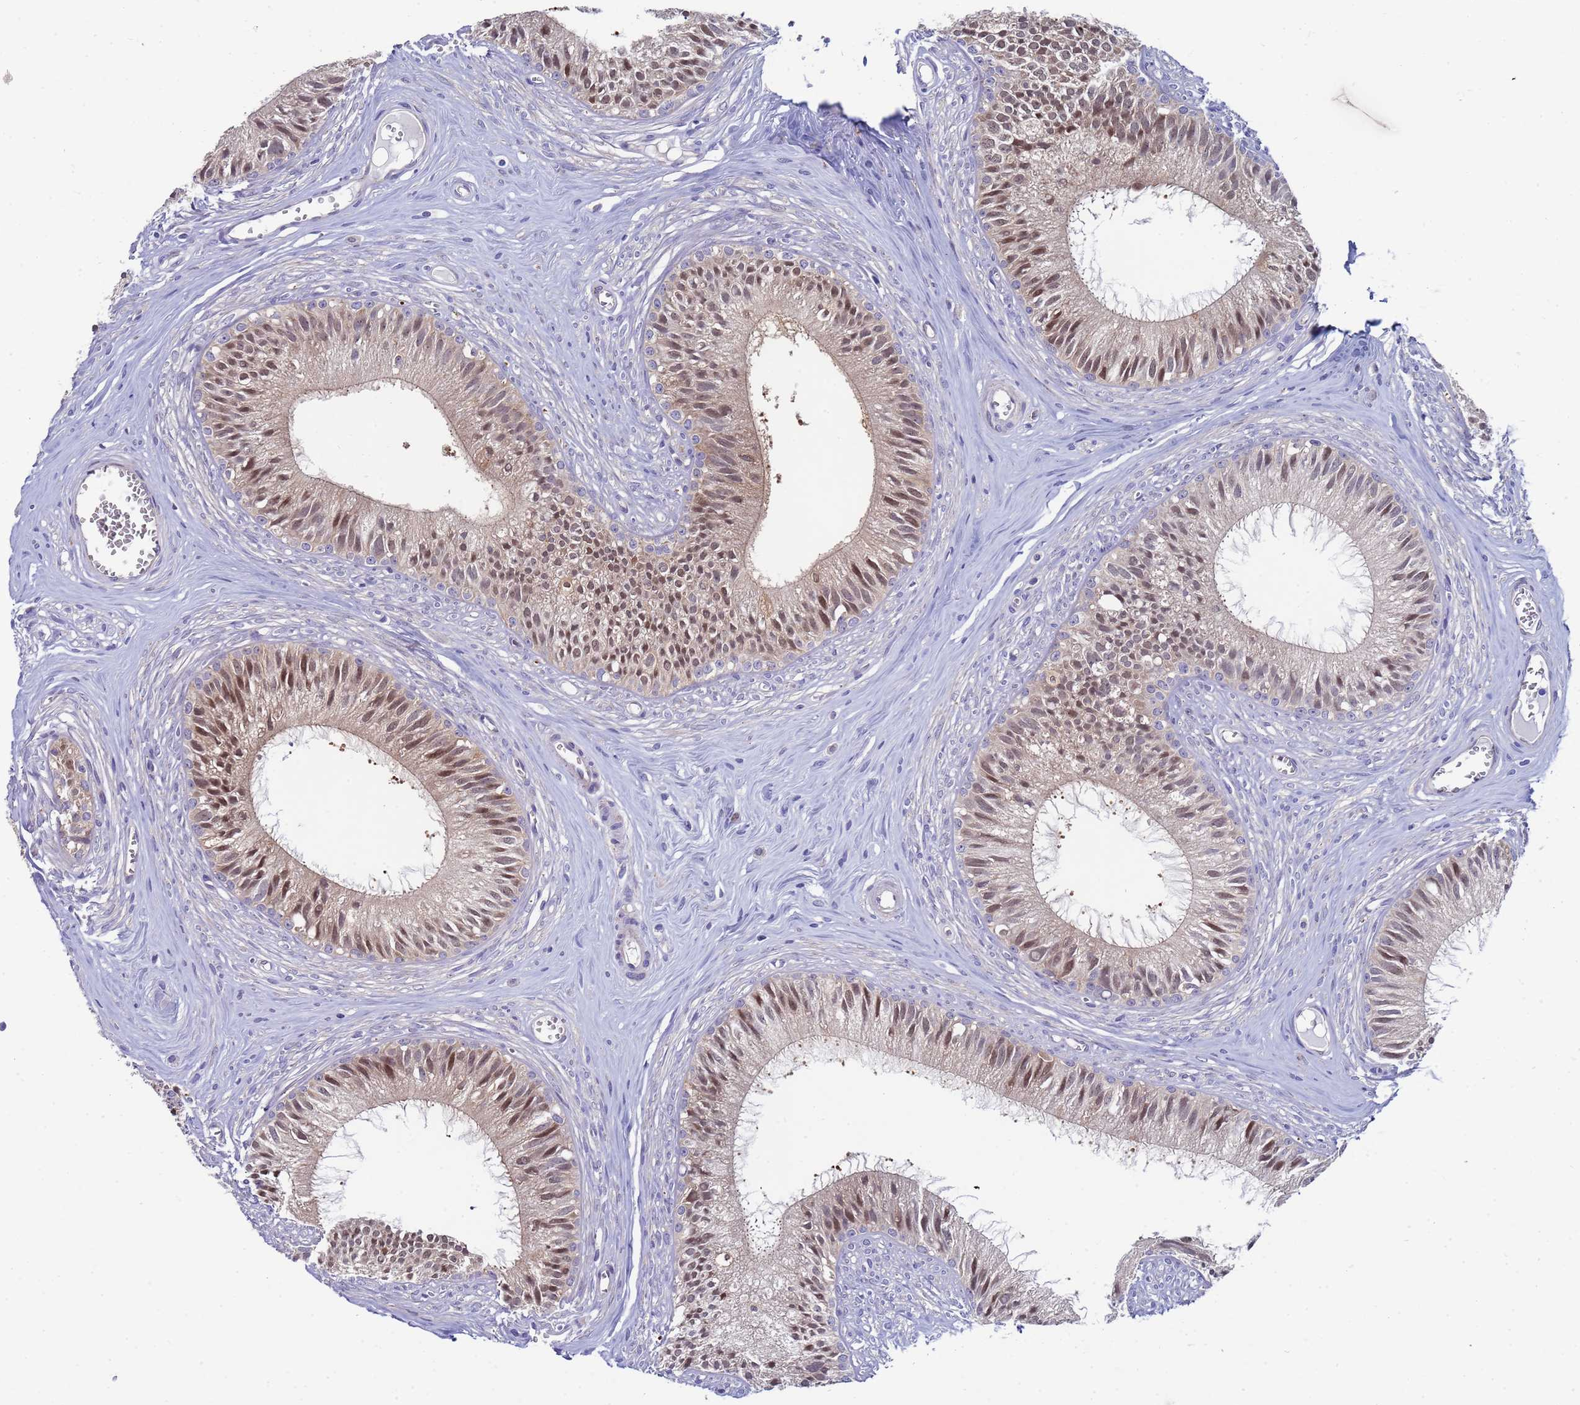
{"staining": {"intensity": "moderate", "quantity": "25%-75%", "location": "nuclear"}, "tissue": "epididymis", "cell_type": "Glandular cells", "image_type": "normal", "snomed": [{"axis": "morphology", "description": "Normal tissue, NOS"}, {"axis": "topography", "description": "Epididymis"}], "caption": "Immunohistochemical staining of benign epididymis displays medium levels of moderate nuclear staining in approximately 25%-75% of glandular cells.", "gene": "ENOSF1", "patient": {"sex": "male", "age": 36}}